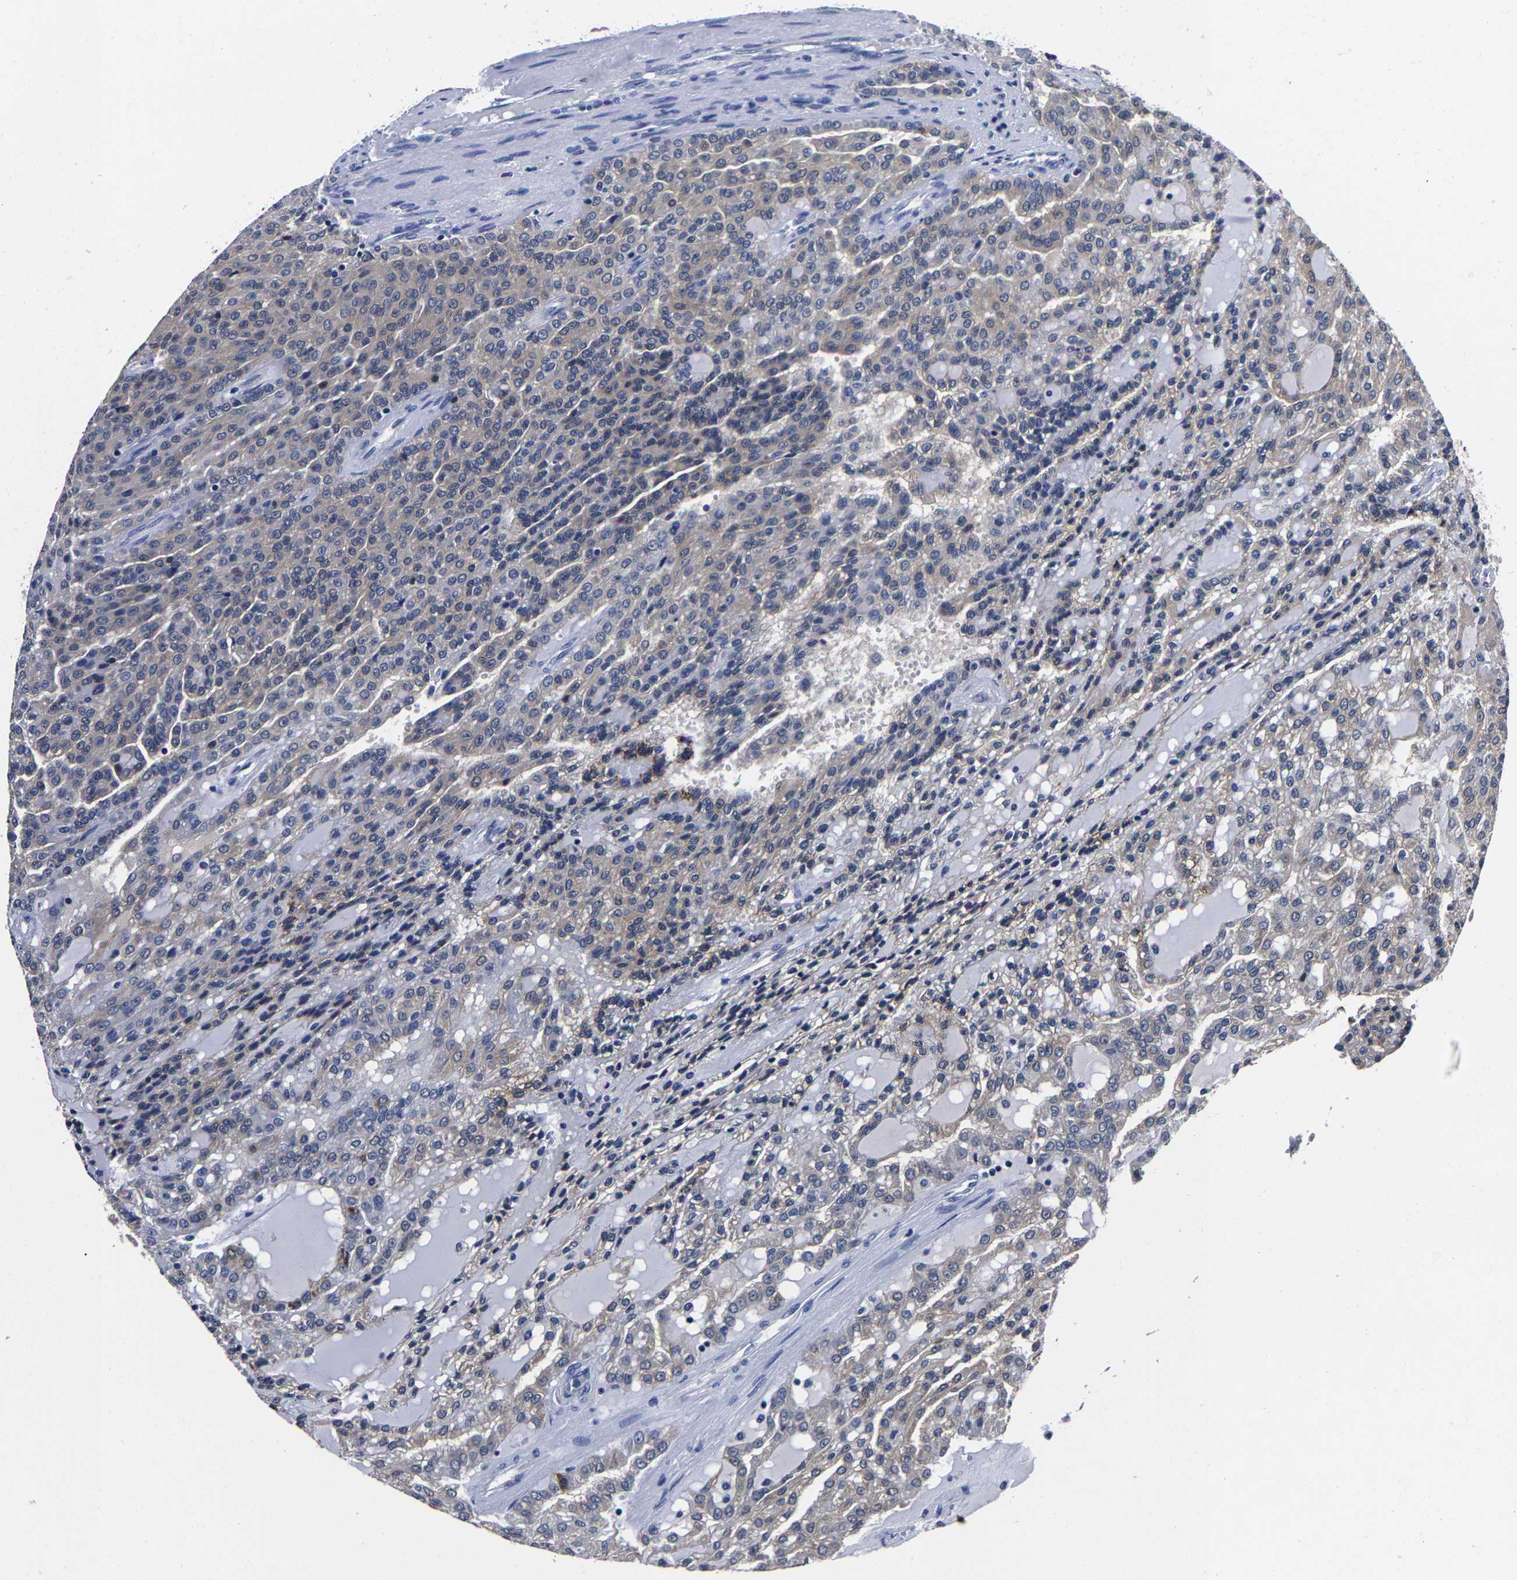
{"staining": {"intensity": "weak", "quantity": "<25%", "location": "cytoplasmic/membranous"}, "tissue": "renal cancer", "cell_type": "Tumor cells", "image_type": "cancer", "snomed": [{"axis": "morphology", "description": "Adenocarcinoma, NOS"}, {"axis": "topography", "description": "Kidney"}], "caption": "High power microscopy histopathology image of an immunohistochemistry micrograph of adenocarcinoma (renal), revealing no significant positivity in tumor cells.", "gene": "PSPH", "patient": {"sex": "male", "age": 63}}